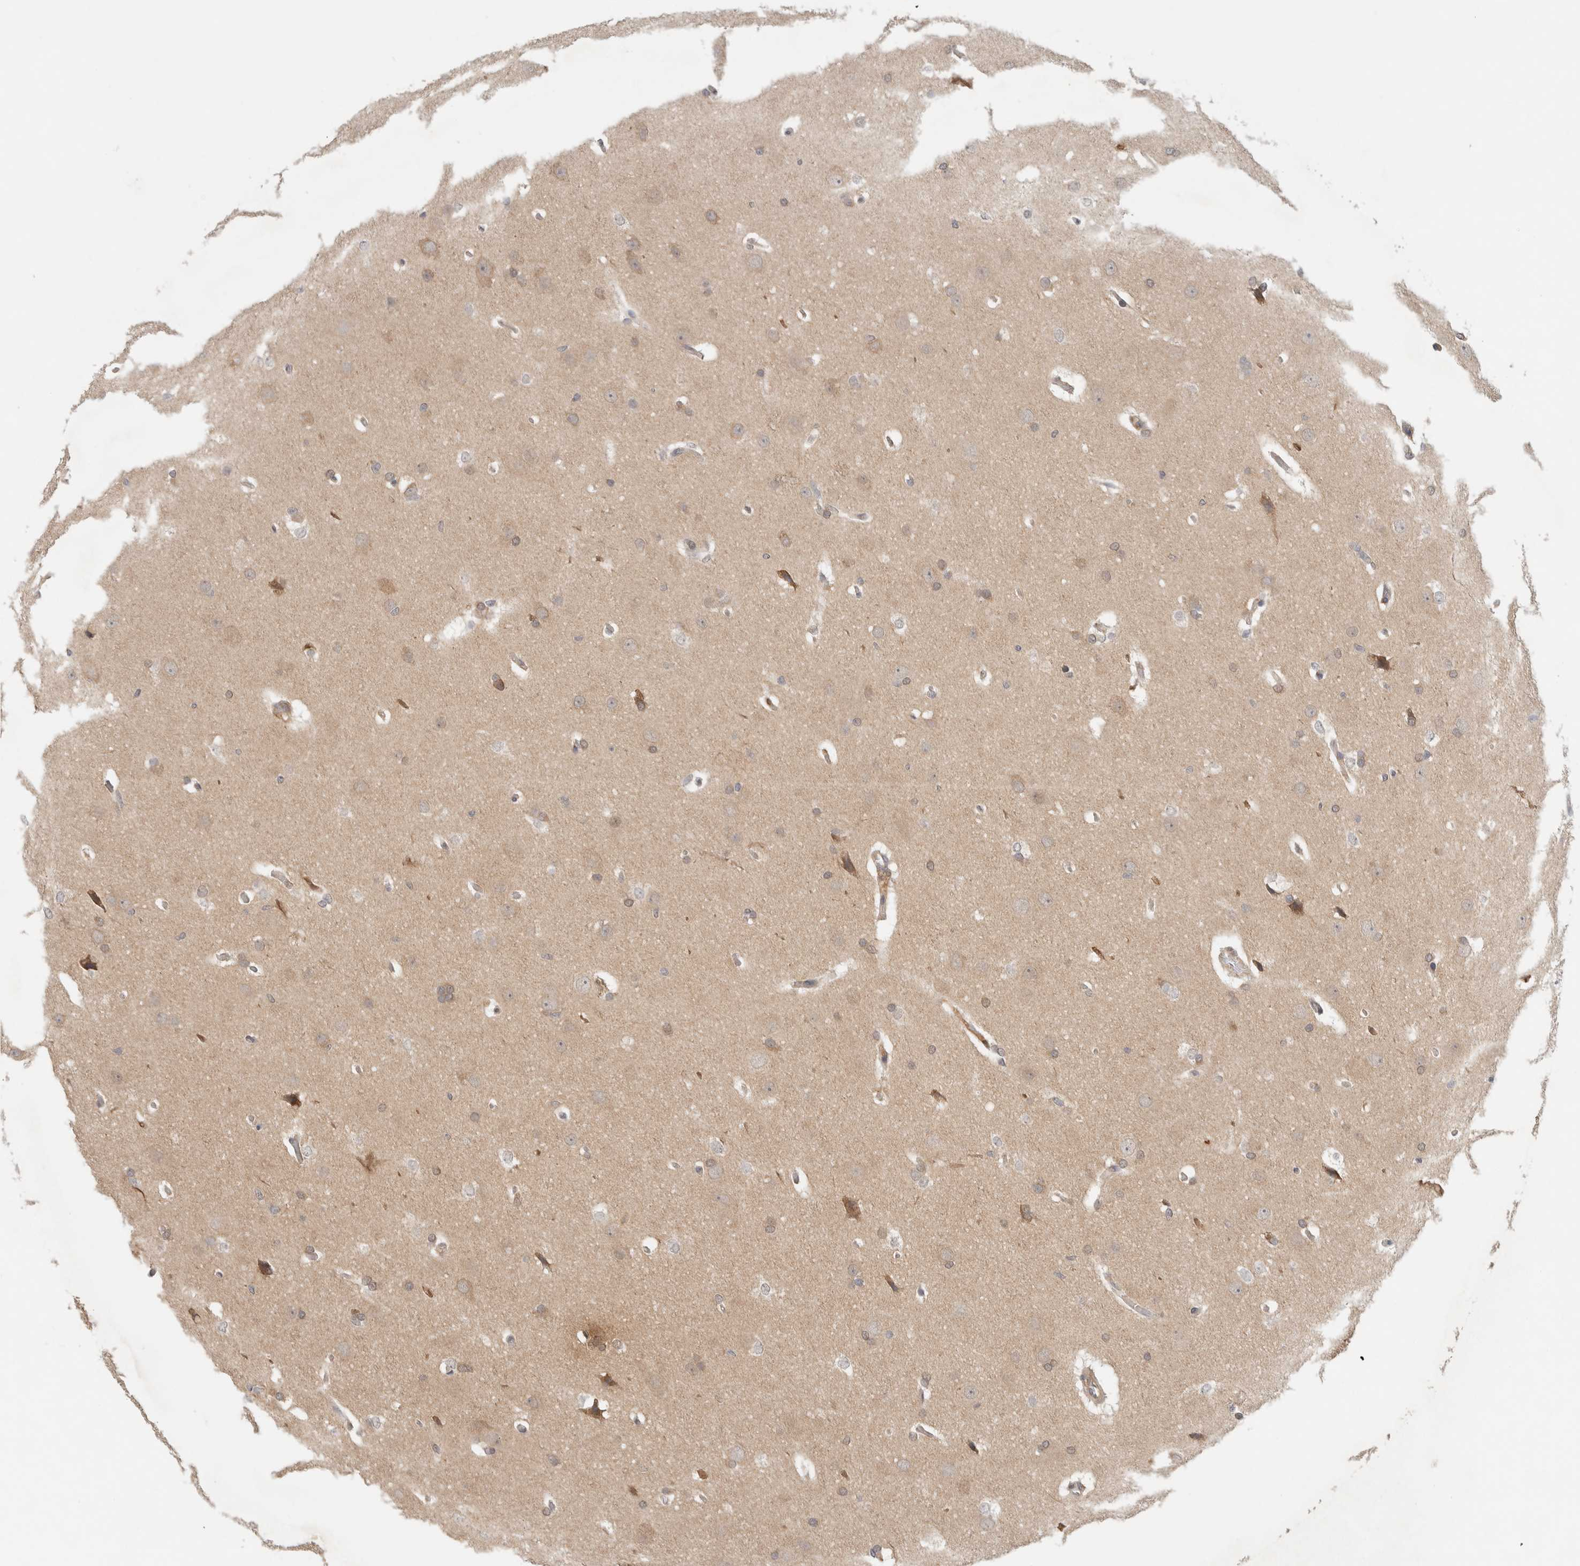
{"staining": {"intensity": "weak", "quantity": "25%-75%", "location": "cytoplasmic/membranous"}, "tissue": "glioma", "cell_type": "Tumor cells", "image_type": "cancer", "snomed": [{"axis": "morphology", "description": "Glioma, malignant, Low grade"}, {"axis": "topography", "description": "Brain"}], "caption": "A brown stain highlights weak cytoplasmic/membranous positivity of a protein in glioma tumor cells.", "gene": "SGK1", "patient": {"sex": "female", "age": 37}}